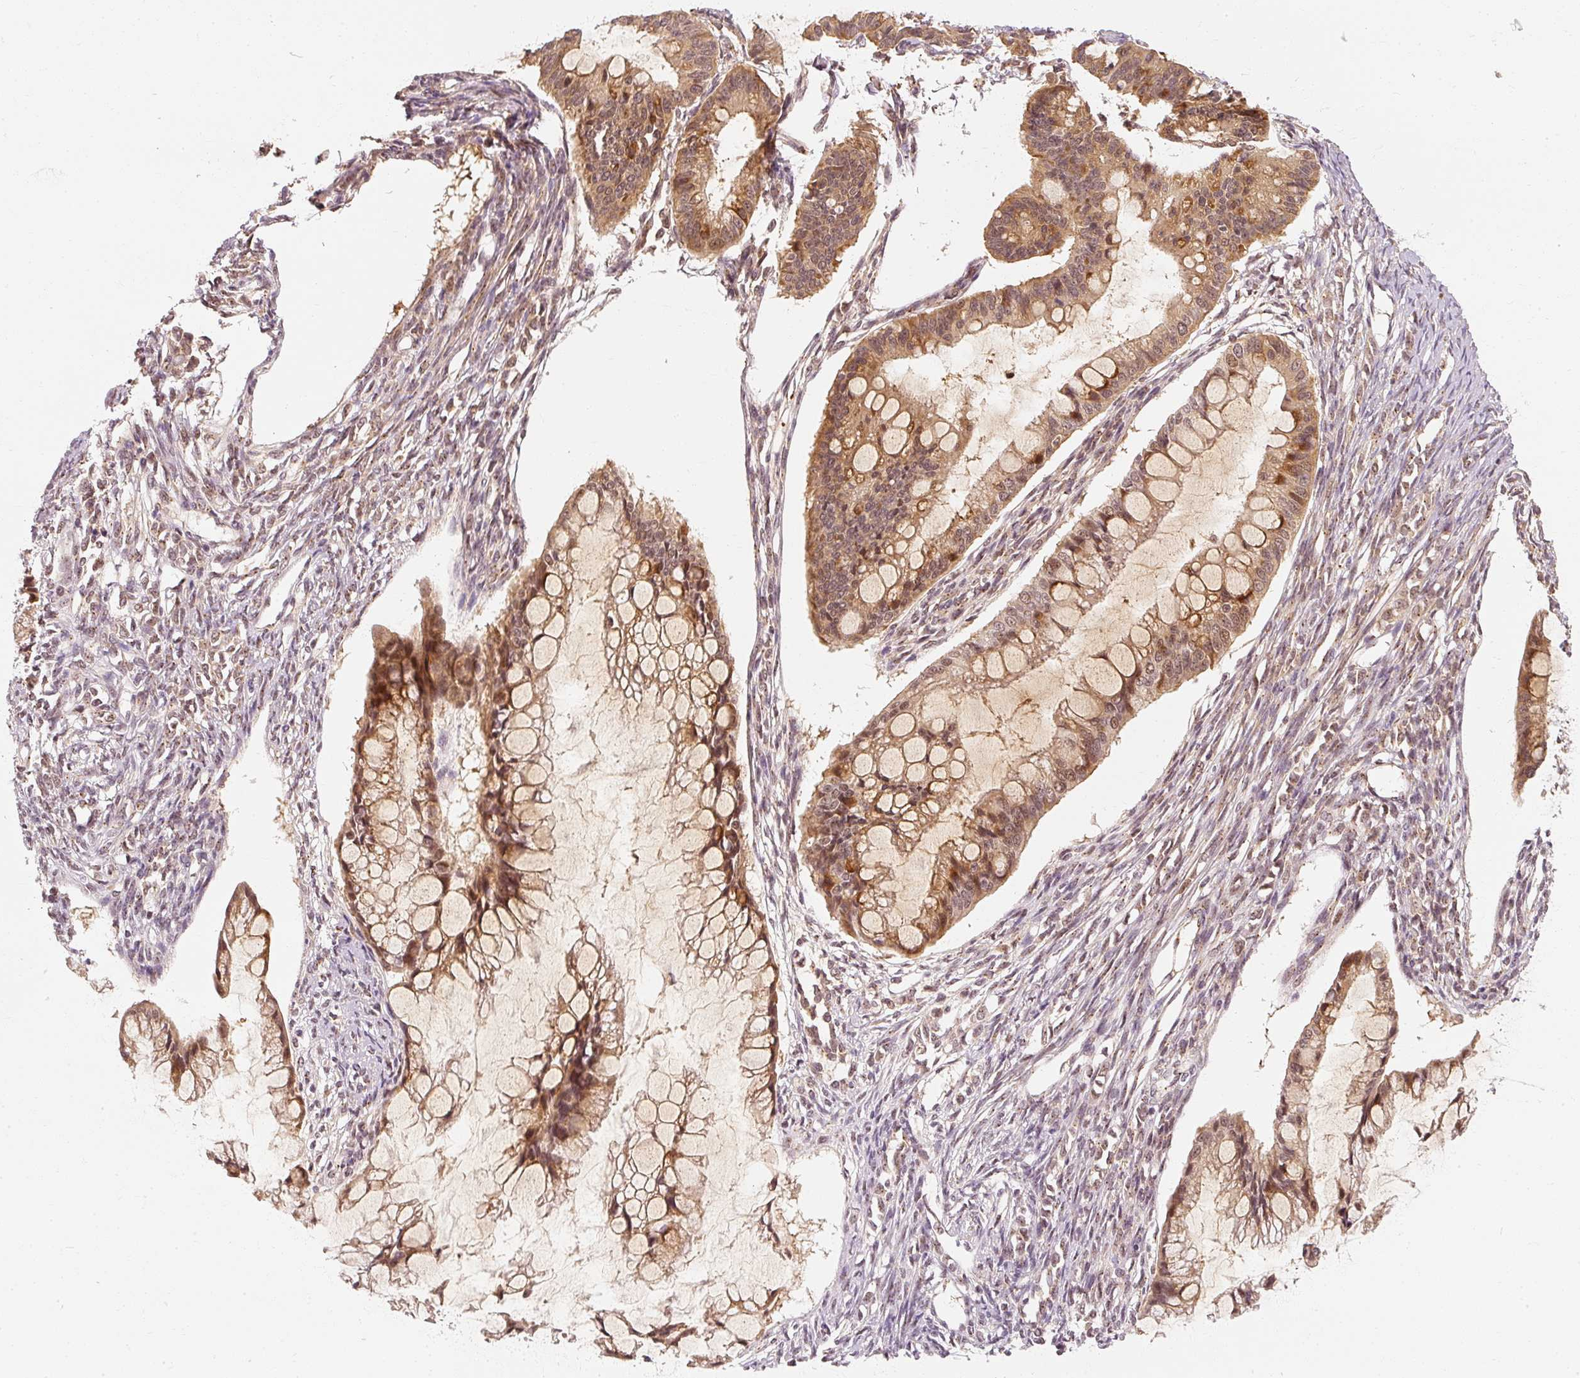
{"staining": {"intensity": "moderate", "quantity": ">75%", "location": "cytoplasmic/membranous"}, "tissue": "ovarian cancer", "cell_type": "Tumor cells", "image_type": "cancer", "snomed": [{"axis": "morphology", "description": "Cystadenocarcinoma, mucinous, NOS"}, {"axis": "topography", "description": "Ovary"}], "caption": "Immunohistochemical staining of mucinous cystadenocarcinoma (ovarian) displays medium levels of moderate cytoplasmic/membranous protein positivity in about >75% of tumor cells.", "gene": "EEF1A2", "patient": {"sex": "female", "age": 73}}